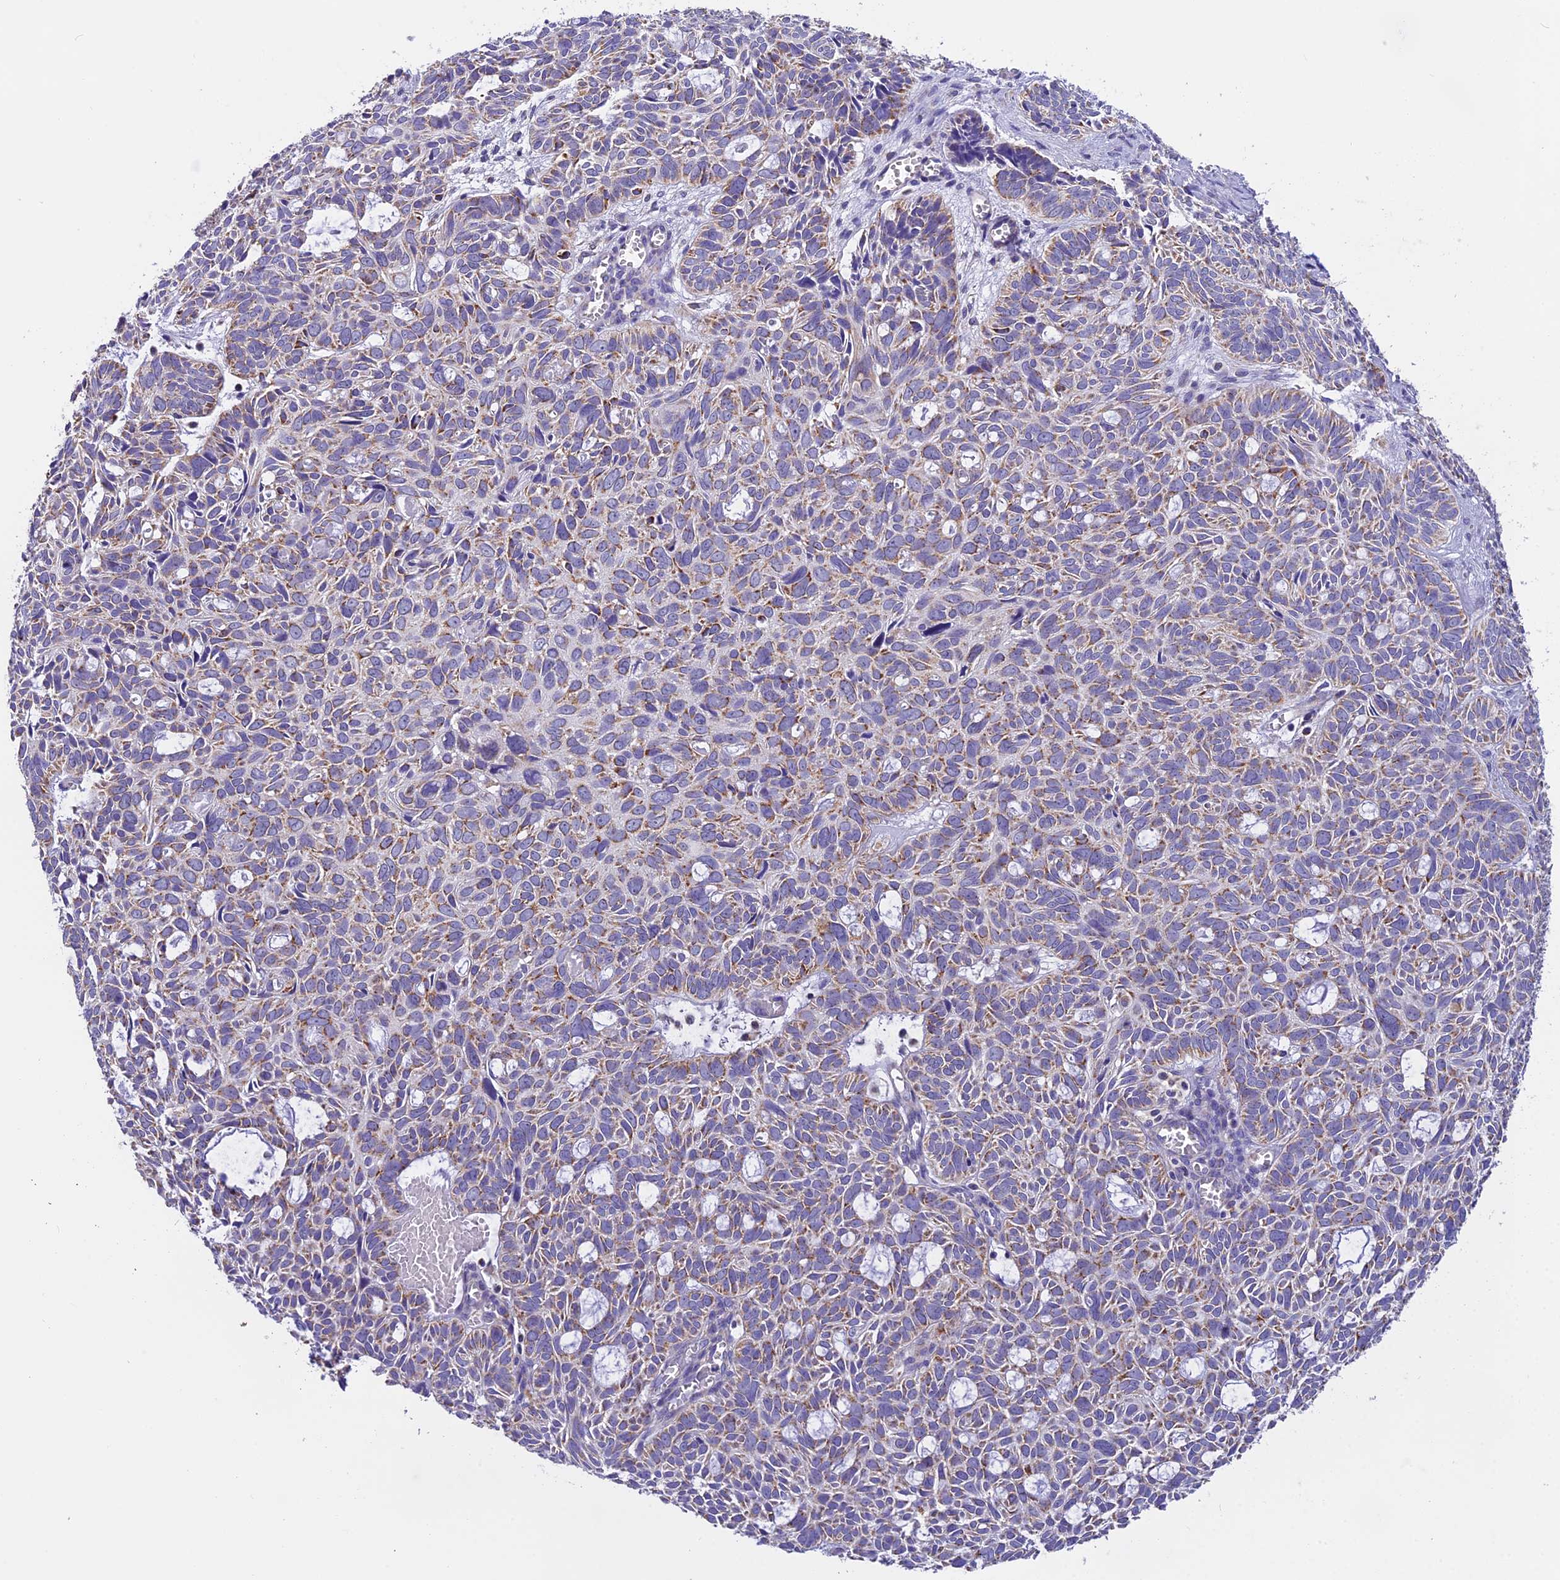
{"staining": {"intensity": "moderate", "quantity": "25%-75%", "location": "cytoplasmic/membranous"}, "tissue": "skin cancer", "cell_type": "Tumor cells", "image_type": "cancer", "snomed": [{"axis": "morphology", "description": "Basal cell carcinoma"}, {"axis": "topography", "description": "Skin"}], "caption": "IHC image of skin cancer (basal cell carcinoma) stained for a protein (brown), which reveals medium levels of moderate cytoplasmic/membranous expression in approximately 25%-75% of tumor cells.", "gene": "MGME1", "patient": {"sex": "male", "age": 69}}